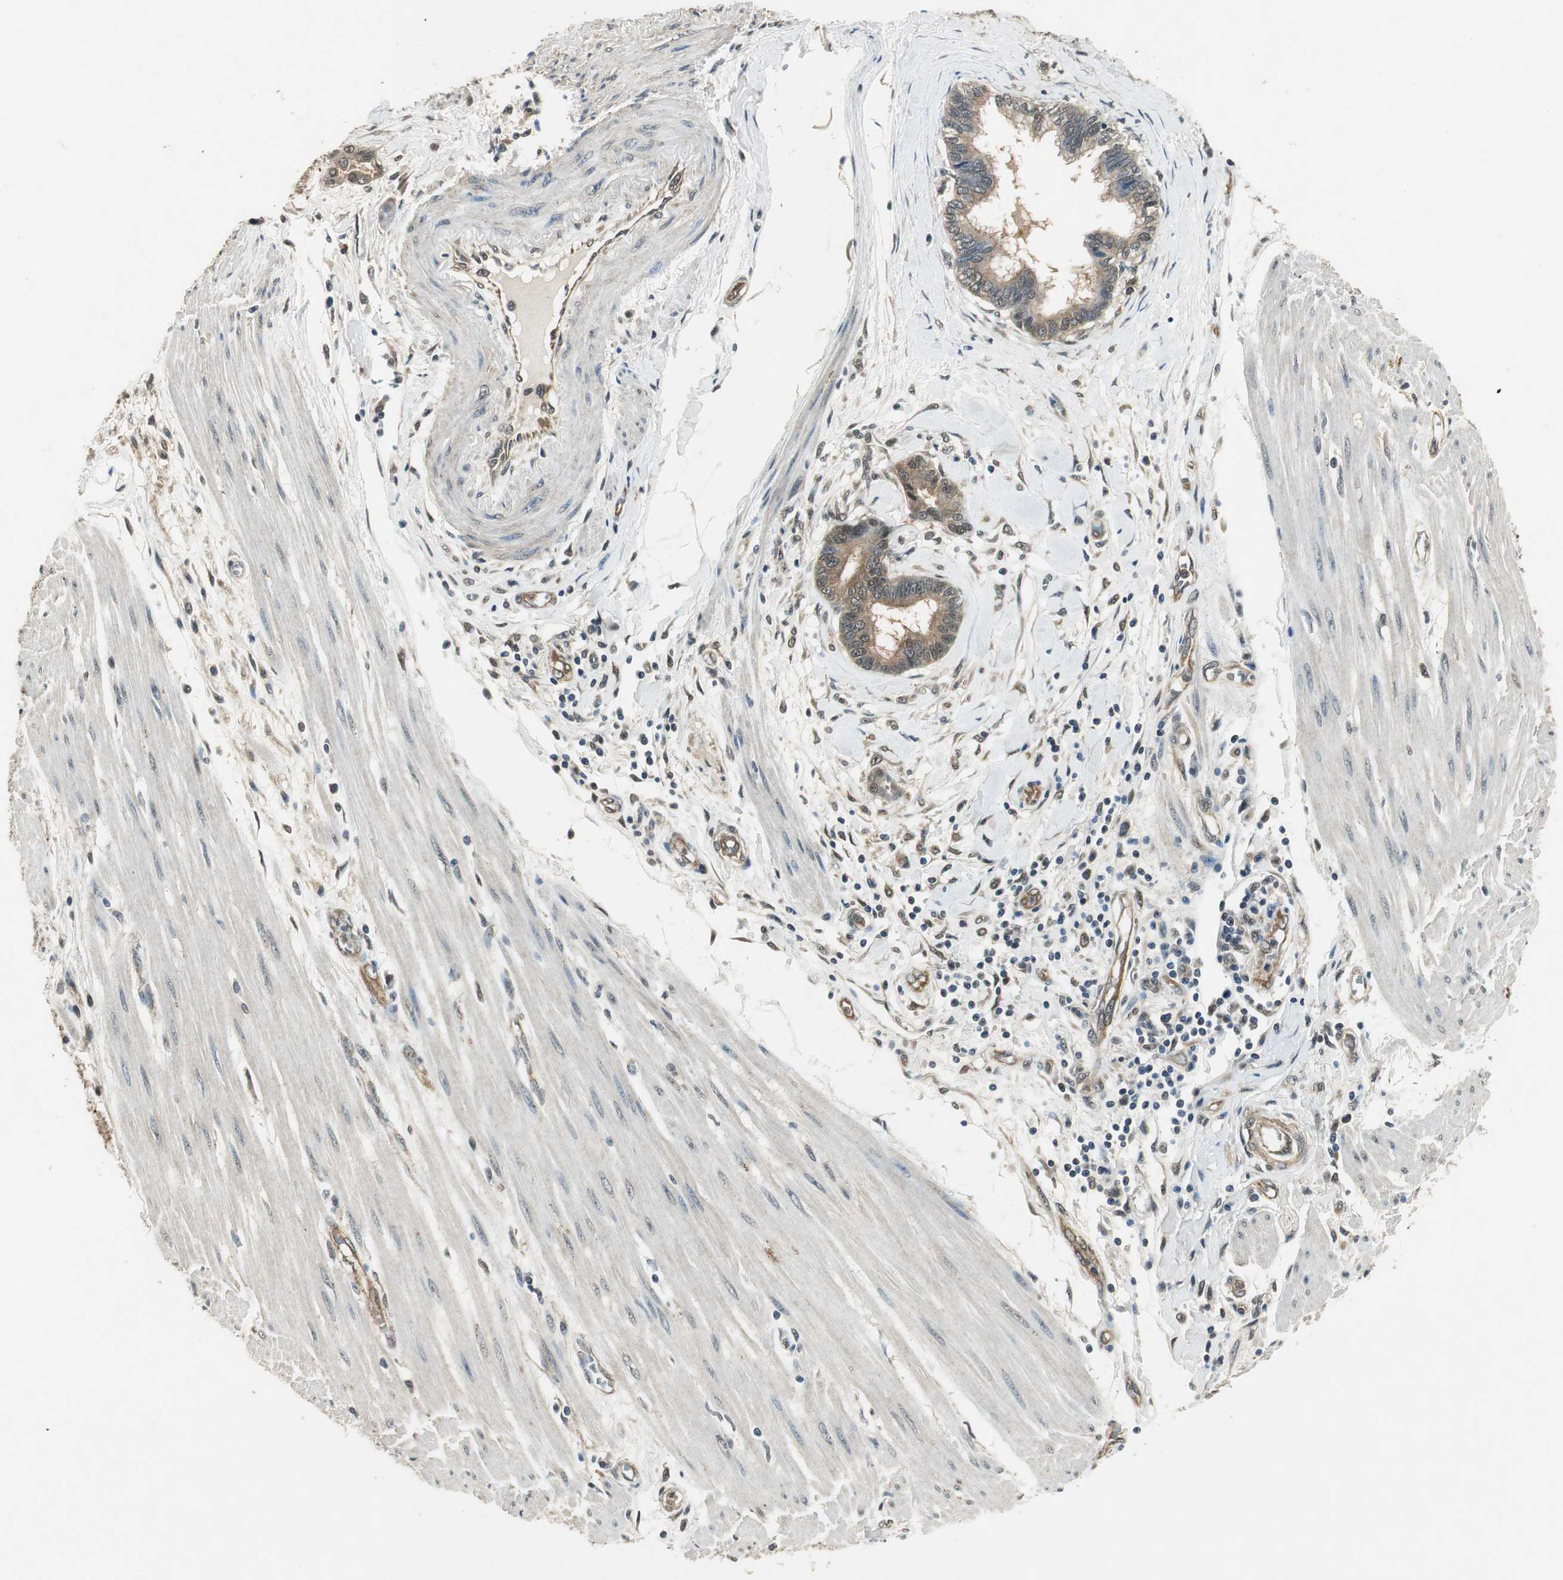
{"staining": {"intensity": "moderate", "quantity": ">75%", "location": "cytoplasmic/membranous"}, "tissue": "pancreatic cancer", "cell_type": "Tumor cells", "image_type": "cancer", "snomed": [{"axis": "morphology", "description": "Adenocarcinoma, NOS"}, {"axis": "topography", "description": "Pancreas"}], "caption": "A histopathology image of human pancreatic cancer (adenocarcinoma) stained for a protein exhibits moderate cytoplasmic/membranous brown staining in tumor cells. (DAB = brown stain, brightfield microscopy at high magnification).", "gene": "PSMB4", "patient": {"sex": "female", "age": 64}}